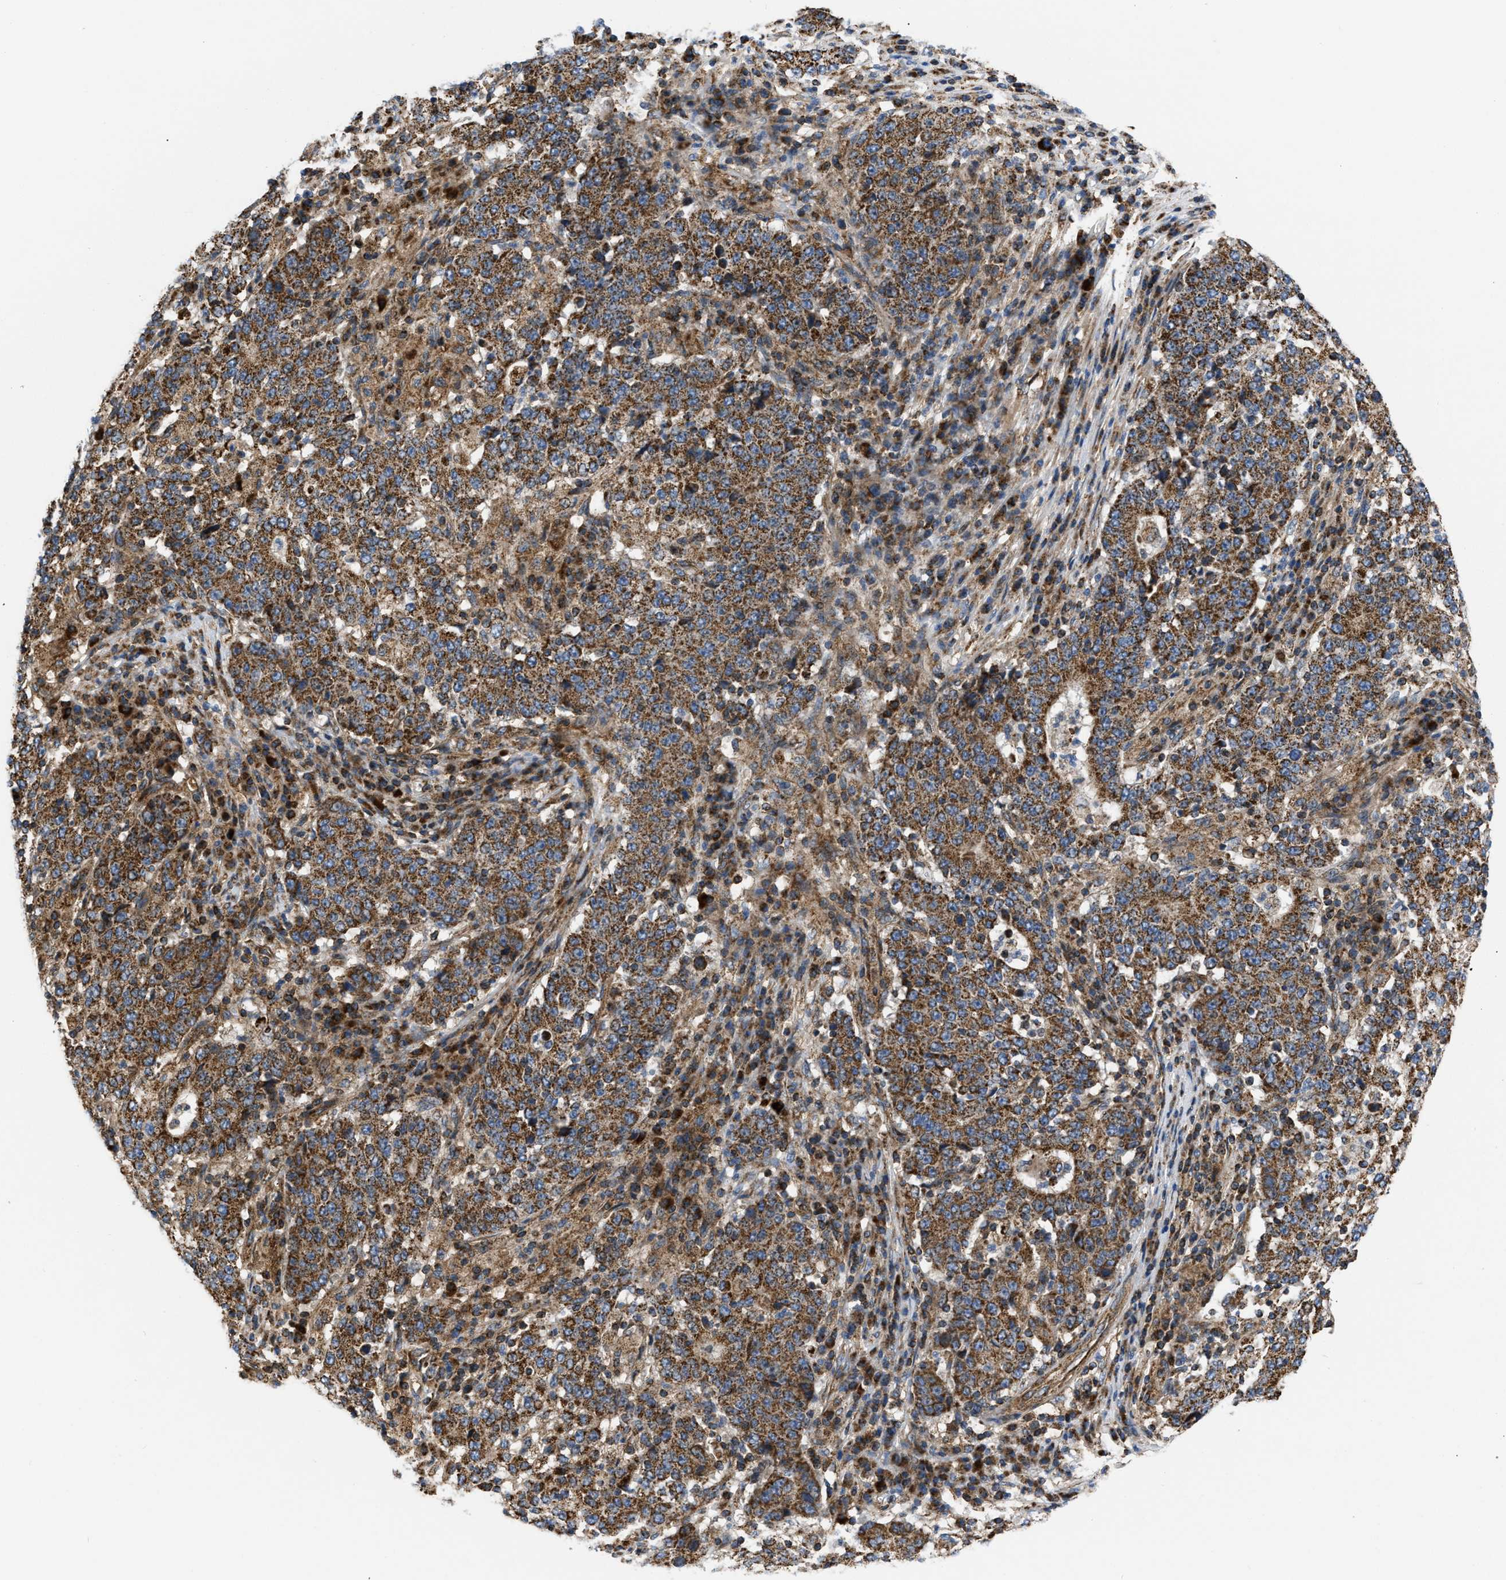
{"staining": {"intensity": "strong", "quantity": ">75%", "location": "cytoplasmic/membranous"}, "tissue": "stomach cancer", "cell_type": "Tumor cells", "image_type": "cancer", "snomed": [{"axis": "morphology", "description": "Adenocarcinoma, NOS"}, {"axis": "topography", "description": "Stomach"}], "caption": "Immunohistochemistry photomicrograph of neoplastic tissue: stomach cancer (adenocarcinoma) stained using IHC exhibits high levels of strong protein expression localized specifically in the cytoplasmic/membranous of tumor cells, appearing as a cytoplasmic/membranous brown color.", "gene": "OPTN", "patient": {"sex": "male", "age": 59}}